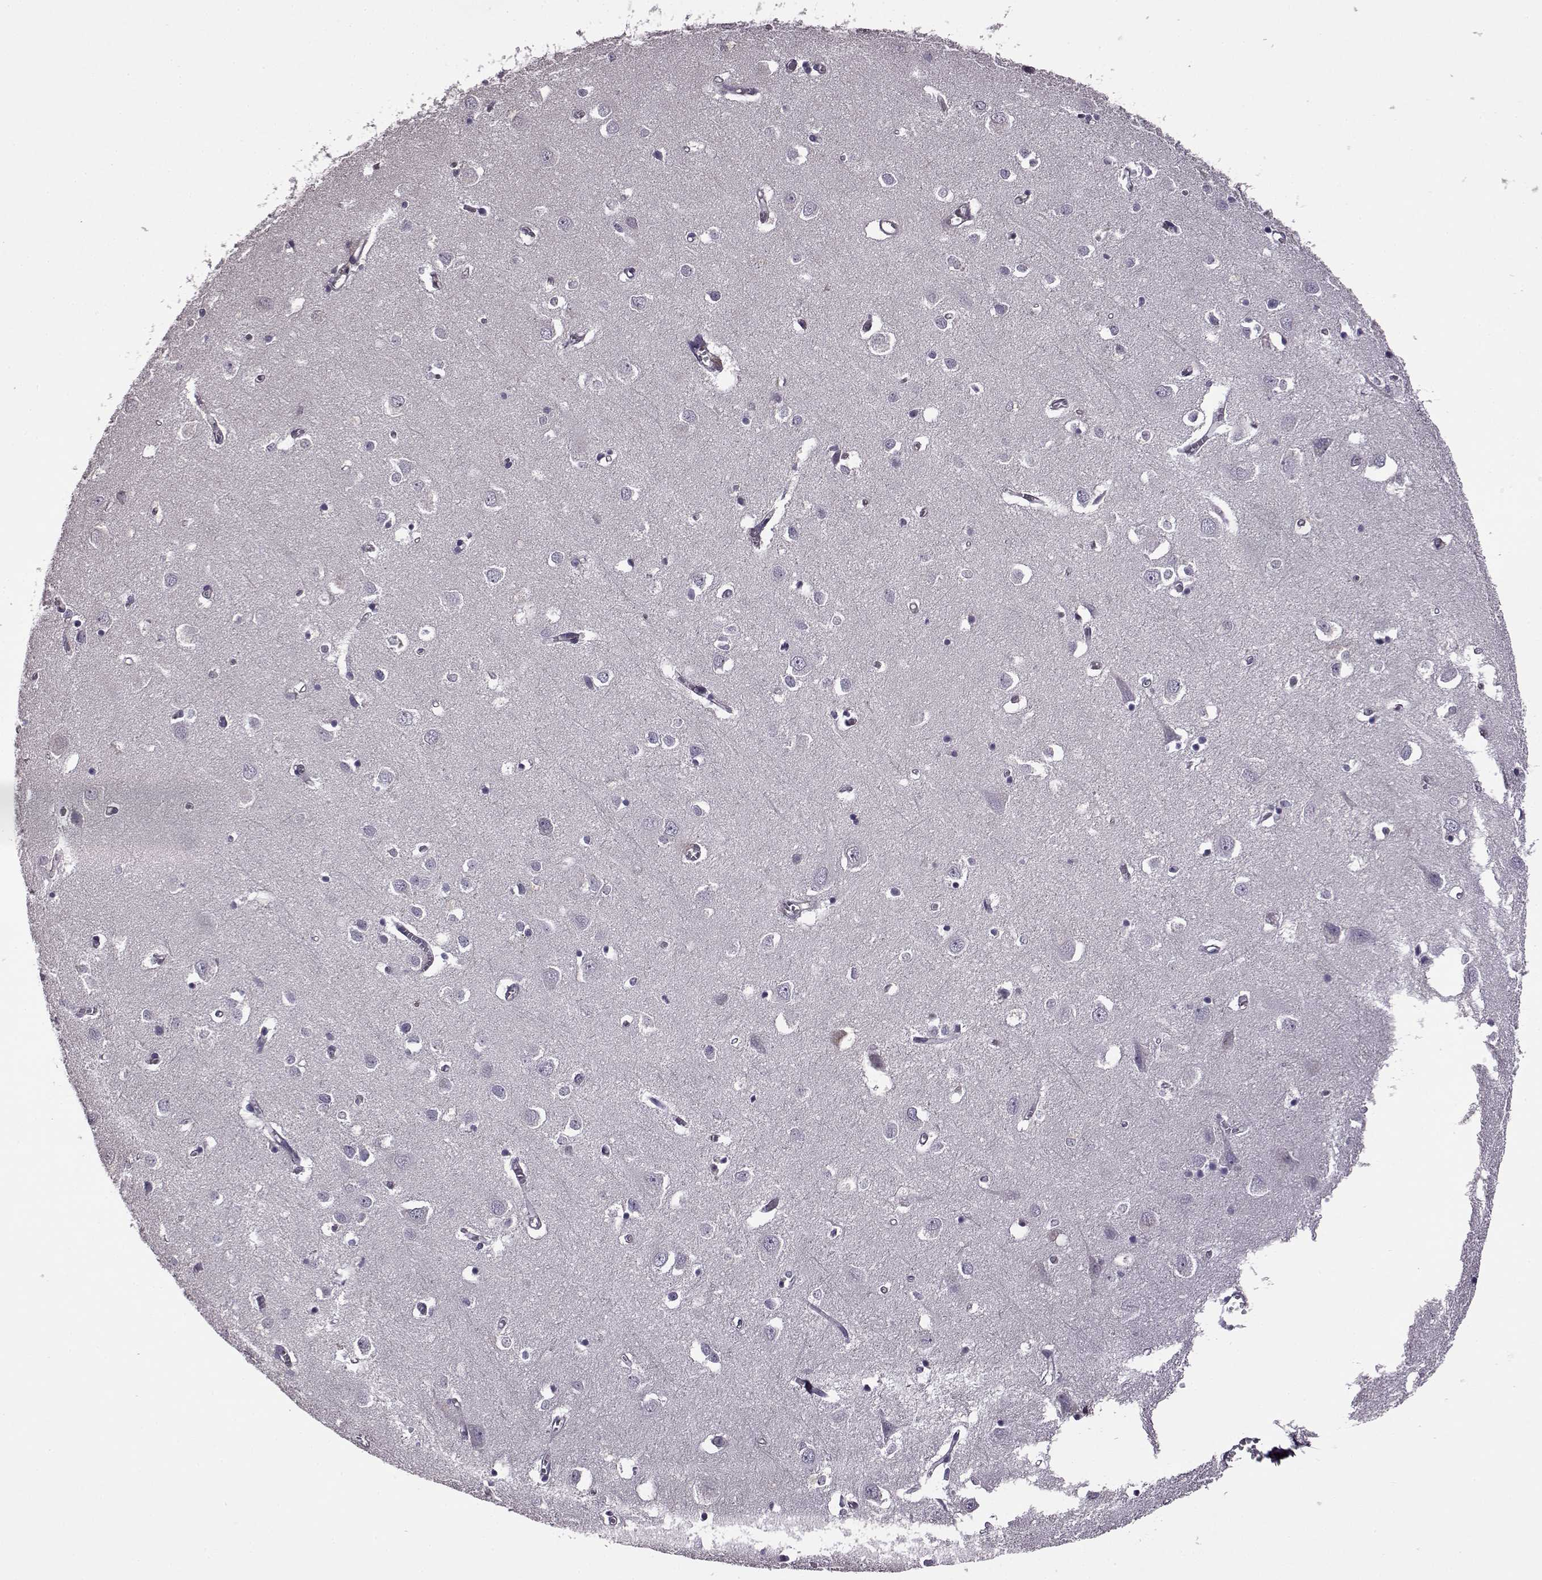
{"staining": {"intensity": "negative", "quantity": "none", "location": "none"}, "tissue": "cerebral cortex", "cell_type": "Endothelial cells", "image_type": "normal", "snomed": [{"axis": "morphology", "description": "Normal tissue, NOS"}, {"axis": "topography", "description": "Cerebral cortex"}], "caption": "IHC histopathology image of normal cerebral cortex stained for a protein (brown), which shows no expression in endothelial cells.", "gene": "EDDM3B", "patient": {"sex": "male", "age": 70}}